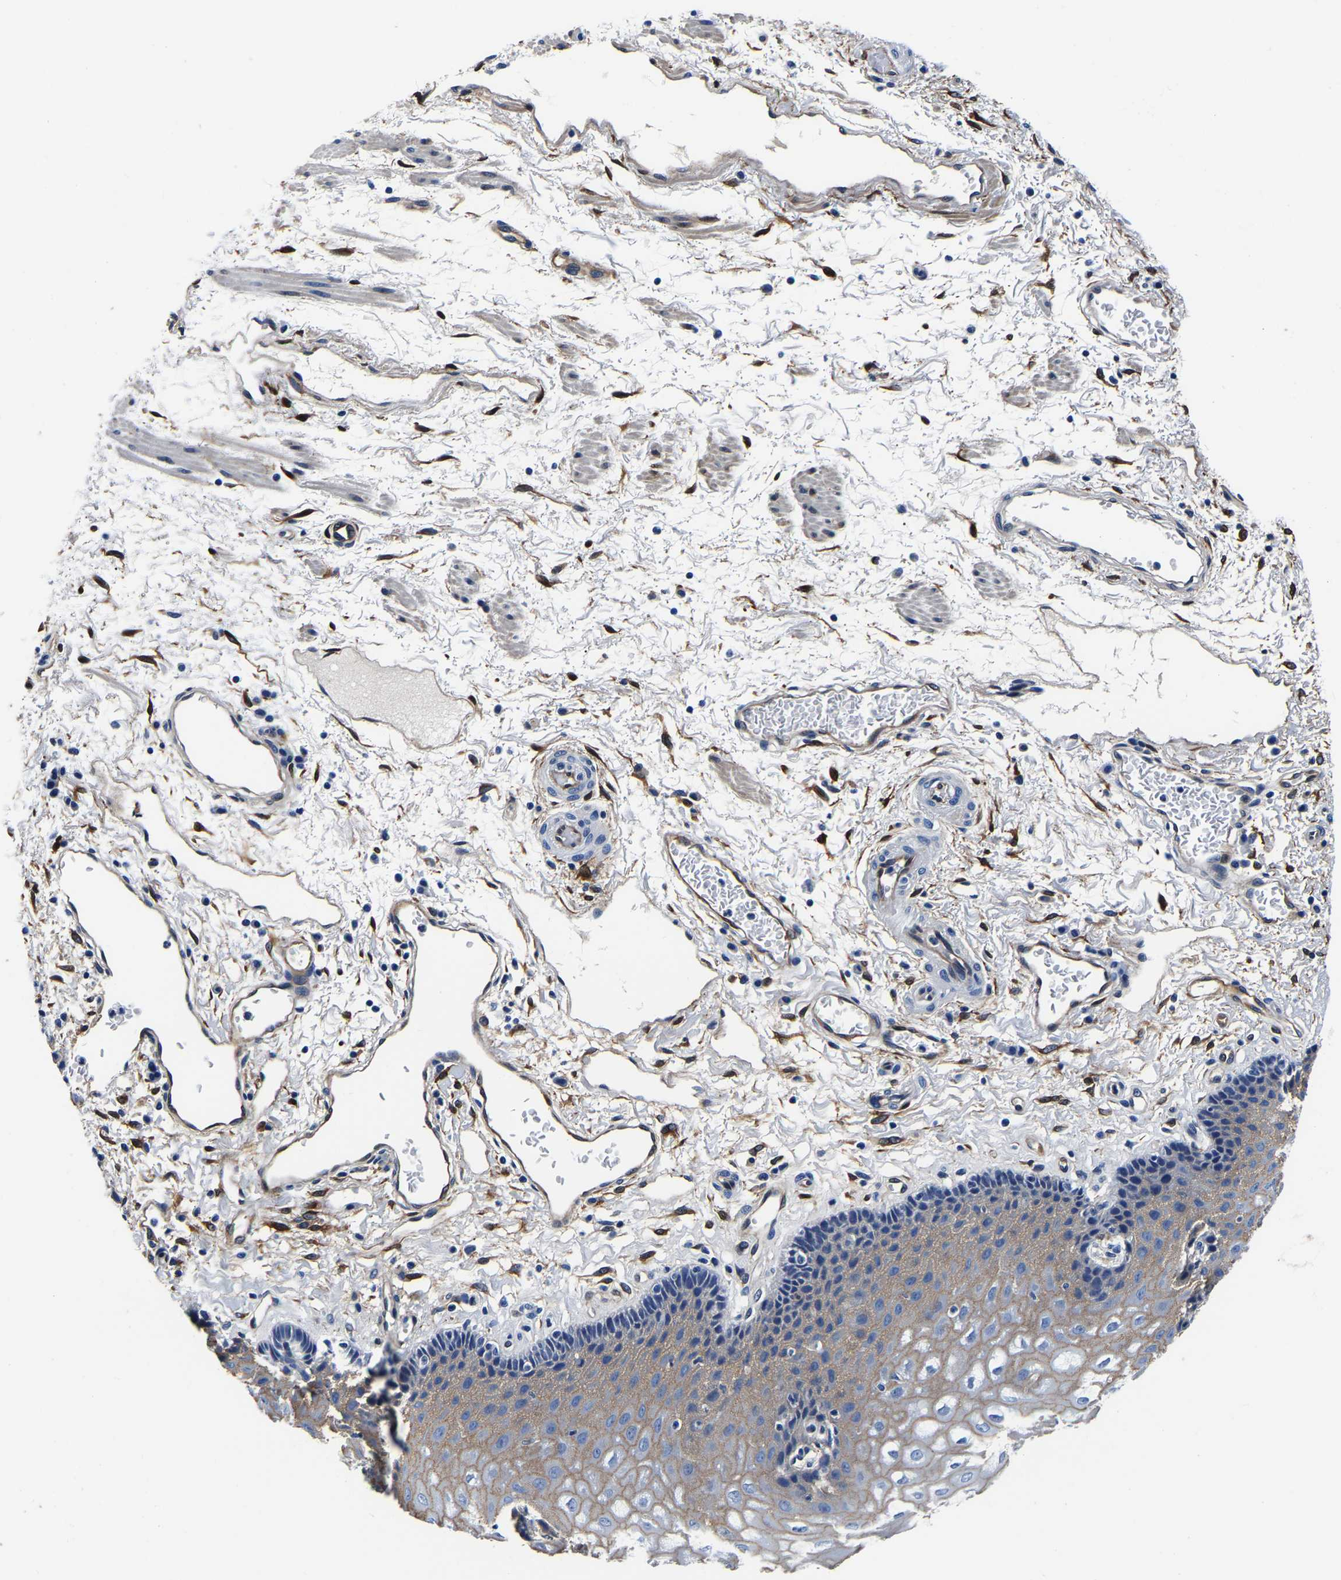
{"staining": {"intensity": "weak", "quantity": "<25%", "location": "cytoplasmic/membranous"}, "tissue": "esophagus", "cell_type": "Squamous epithelial cells", "image_type": "normal", "snomed": [{"axis": "morphology", "description": "Normal tissue, NOS"}, {"axis": "topography", "description": "Esophagus"}], "caption": "The micrograph shows no significant positivity in squamous epithelial cells of esophagus. (Stains: DAB (3,3'-diaminobenzidine) immunohistochemistry (IHC) with hematoxylin counter stain, Microscopy: brightfield microscopy at high magnification).", "gene": "S100A13", "patient": {"sex": "male", "age": 54}}